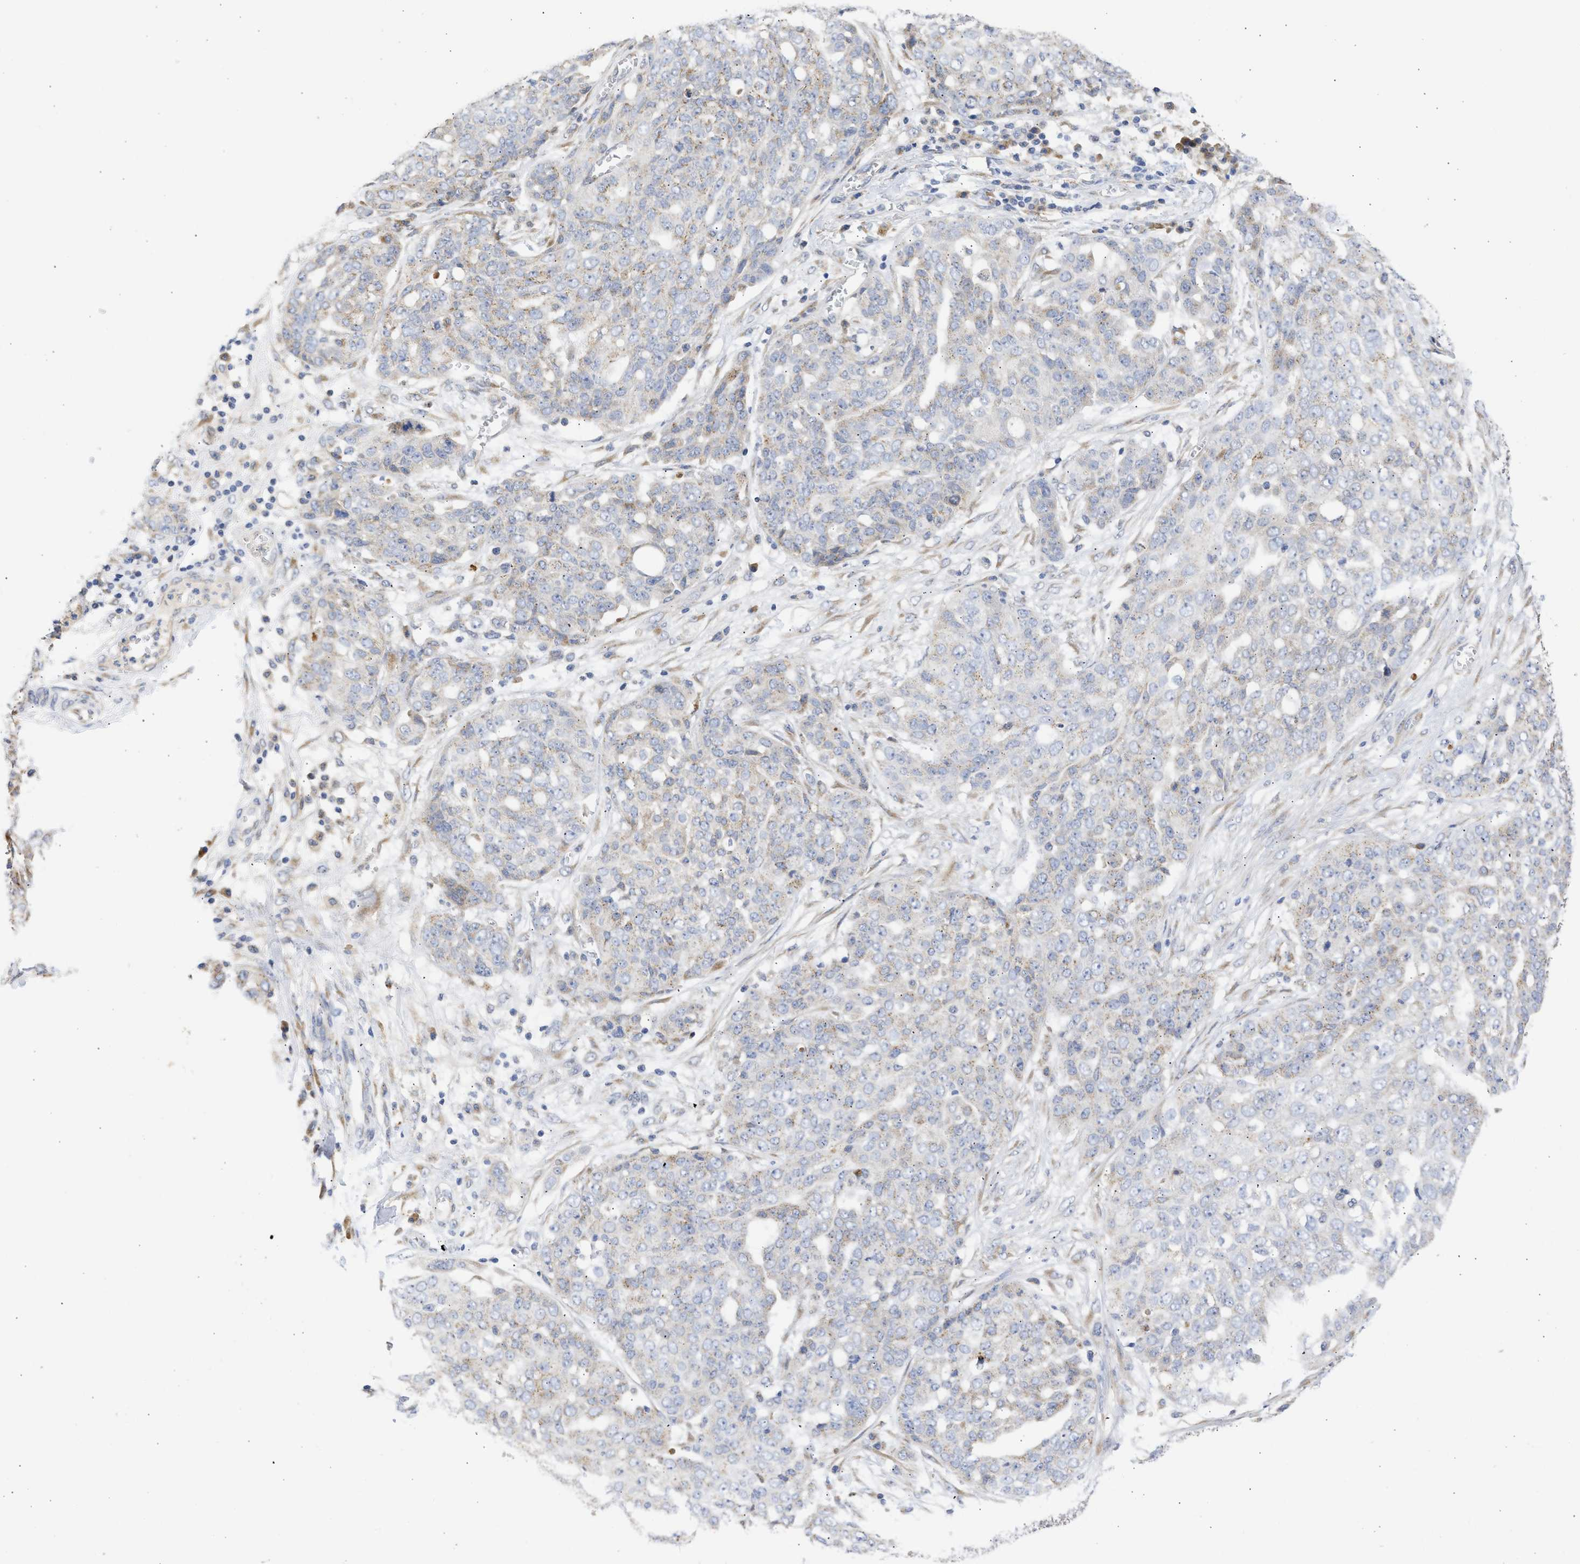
{"staining": {"intensity": "weak", "quantity": "<25%", "location": "cytoplasmic/membranous"}, "tissue": "ovarian cancer", "cell_type": "Tumor cells", "image_type": "cancer", "snomed": [{"axis": "morphology", "description": "Cystadenocarcinoma, serous, NOS"}, {"axis": "topography", "description": "Soft tissue"}, {"axis": "topography", "description": "Ovary"}], "caption": "The IHC histopathology image has no significant positivity in tumor cells of ovarian cancer tissue.", "gene": "TMED1", "patient": {"sex": "female", "age": 57}}